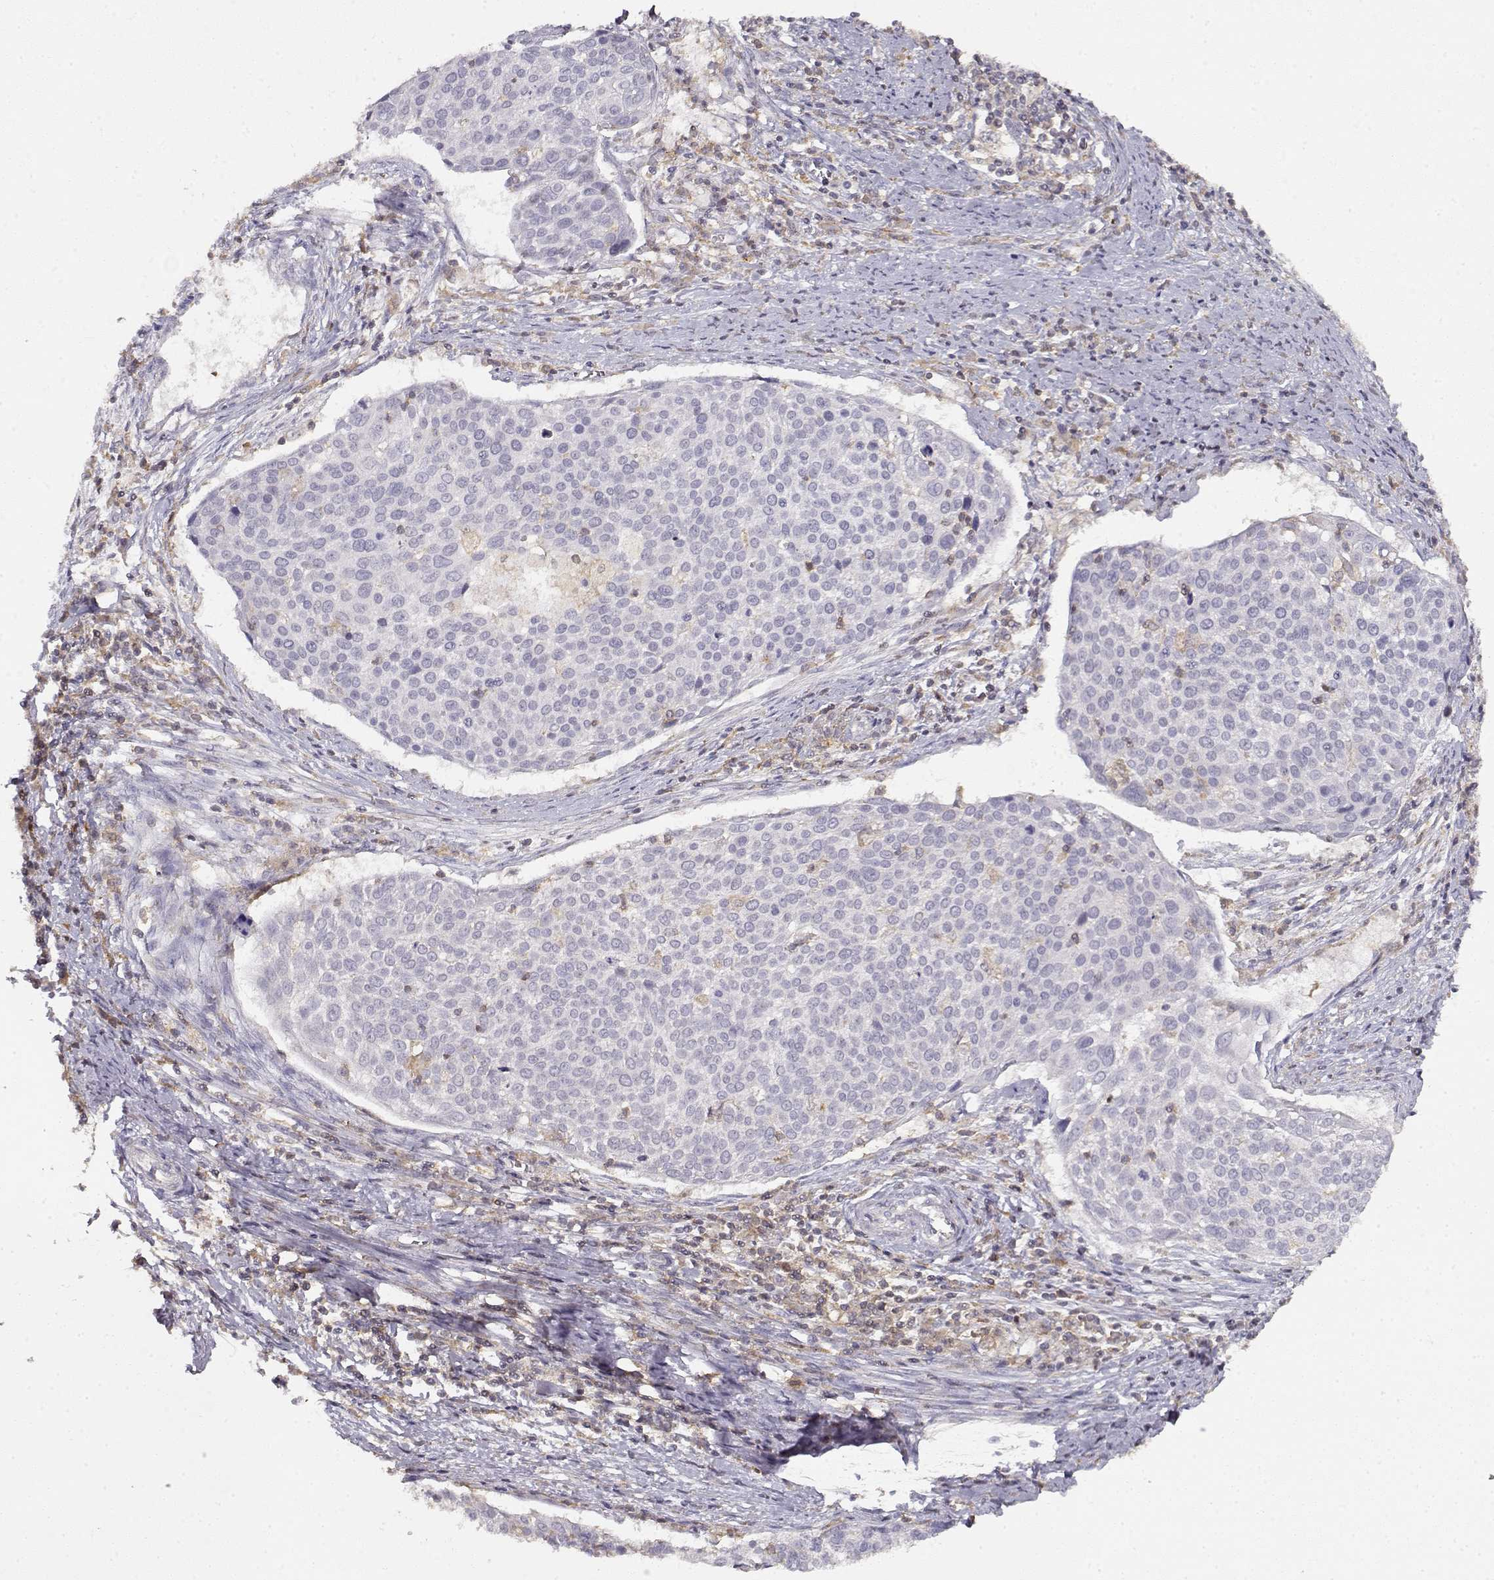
{"staining": {"intensity": "negative", "quantity": "none", "location": "none"}, "tissue": "cervical cancer", "cell_type": "Tumor cells", "image_type": "cancer", "snomed": [{"axis": "morphology", "description": "Squamous cell carcinoma, NOS"}, {"axis": "topography", "description": "Cervix"}], "caption": "Cervical cancer was stained to show a protein in brown. There is no significant staining in tumor cells.", "gene": "VAV1", "patient": {"sex": "female", "age": 39}}